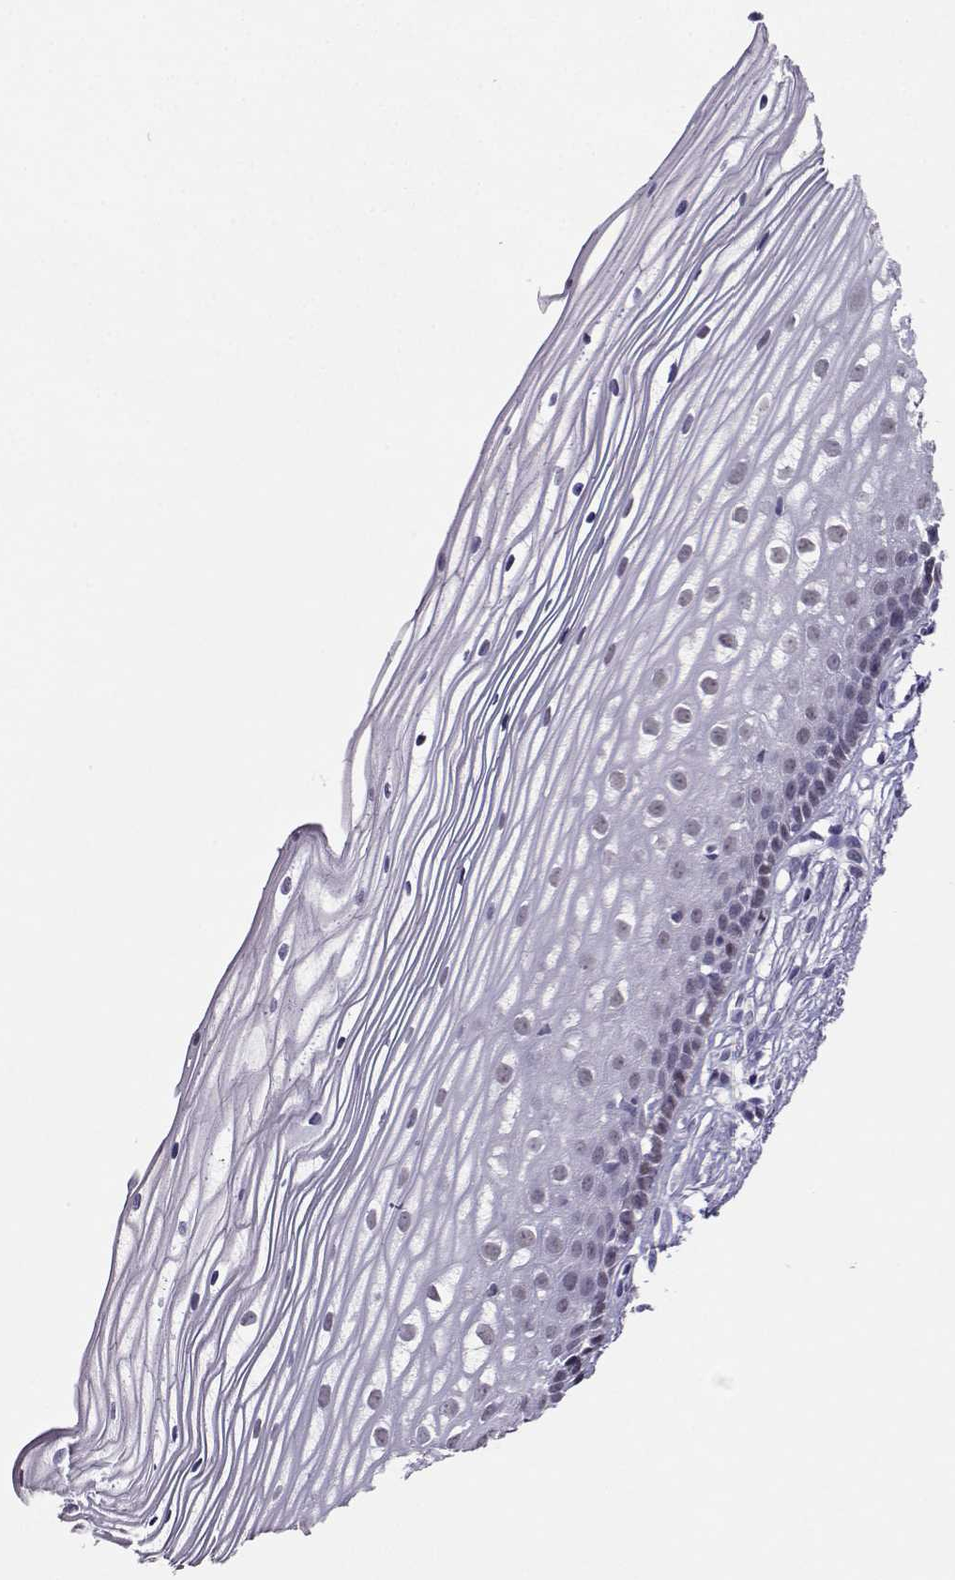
{"staining": {"intensity": "negative", "quantity": "none", "location": "none"}, "tissue": "cervix", "cell_type": "Glandular cells", "image_type": "normal", "snomed": [{"axis": "morphology", "description": "Normal tissue, NOS"}, {"axis": "topography", "description": "Cervix"}], "caption": "This is an immunohistochemistry image of unremarkable human cervix. There is no expression in glandular cells.", "gene": "TEDC2", "patient": {"sex": "female", "age": 40}}